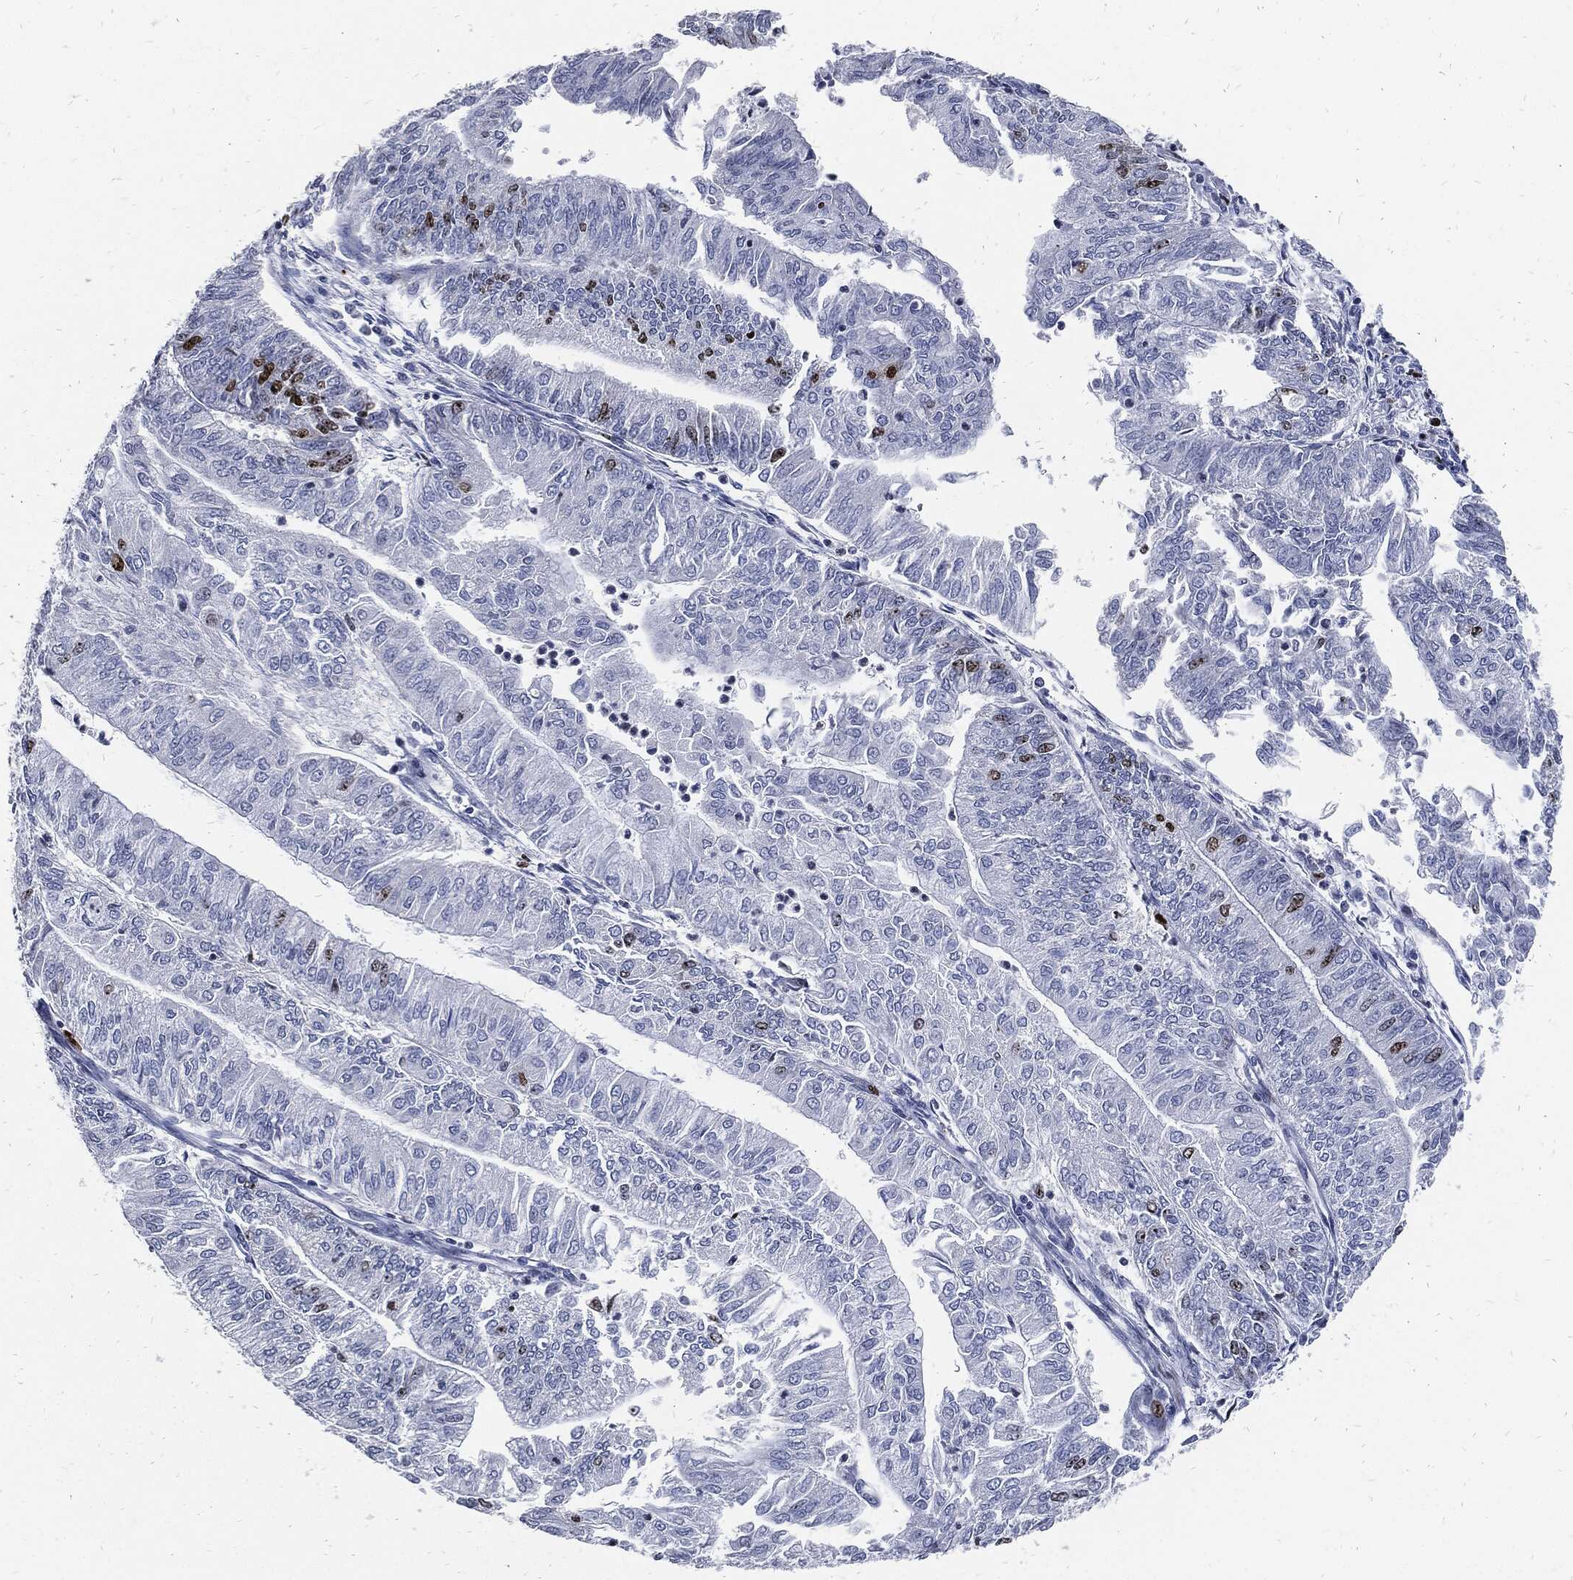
{"staining": {"intensity": "strong", "quantity": "<25%", "location": "nuclear"}, "tissue": "endometrial cancer", "cell_type": "Tumor cells", "image_type": "cancer", "snomed": [{"axis": "morphology", "description": "Adenocarcinoma, NOS"}, {"axis": "topography", "description": "Endometrium"}], "caption": "Immunohistochemistry (IHC) of endometrial adenocarcinoma displays medium levels of strong nuclear positivity in approximately <25% of tumor cells. (DAB IHC with brightfield microscopy, high magnification).", "gene": "MKI67", "patient": {"sex": "female", "age": 59}}